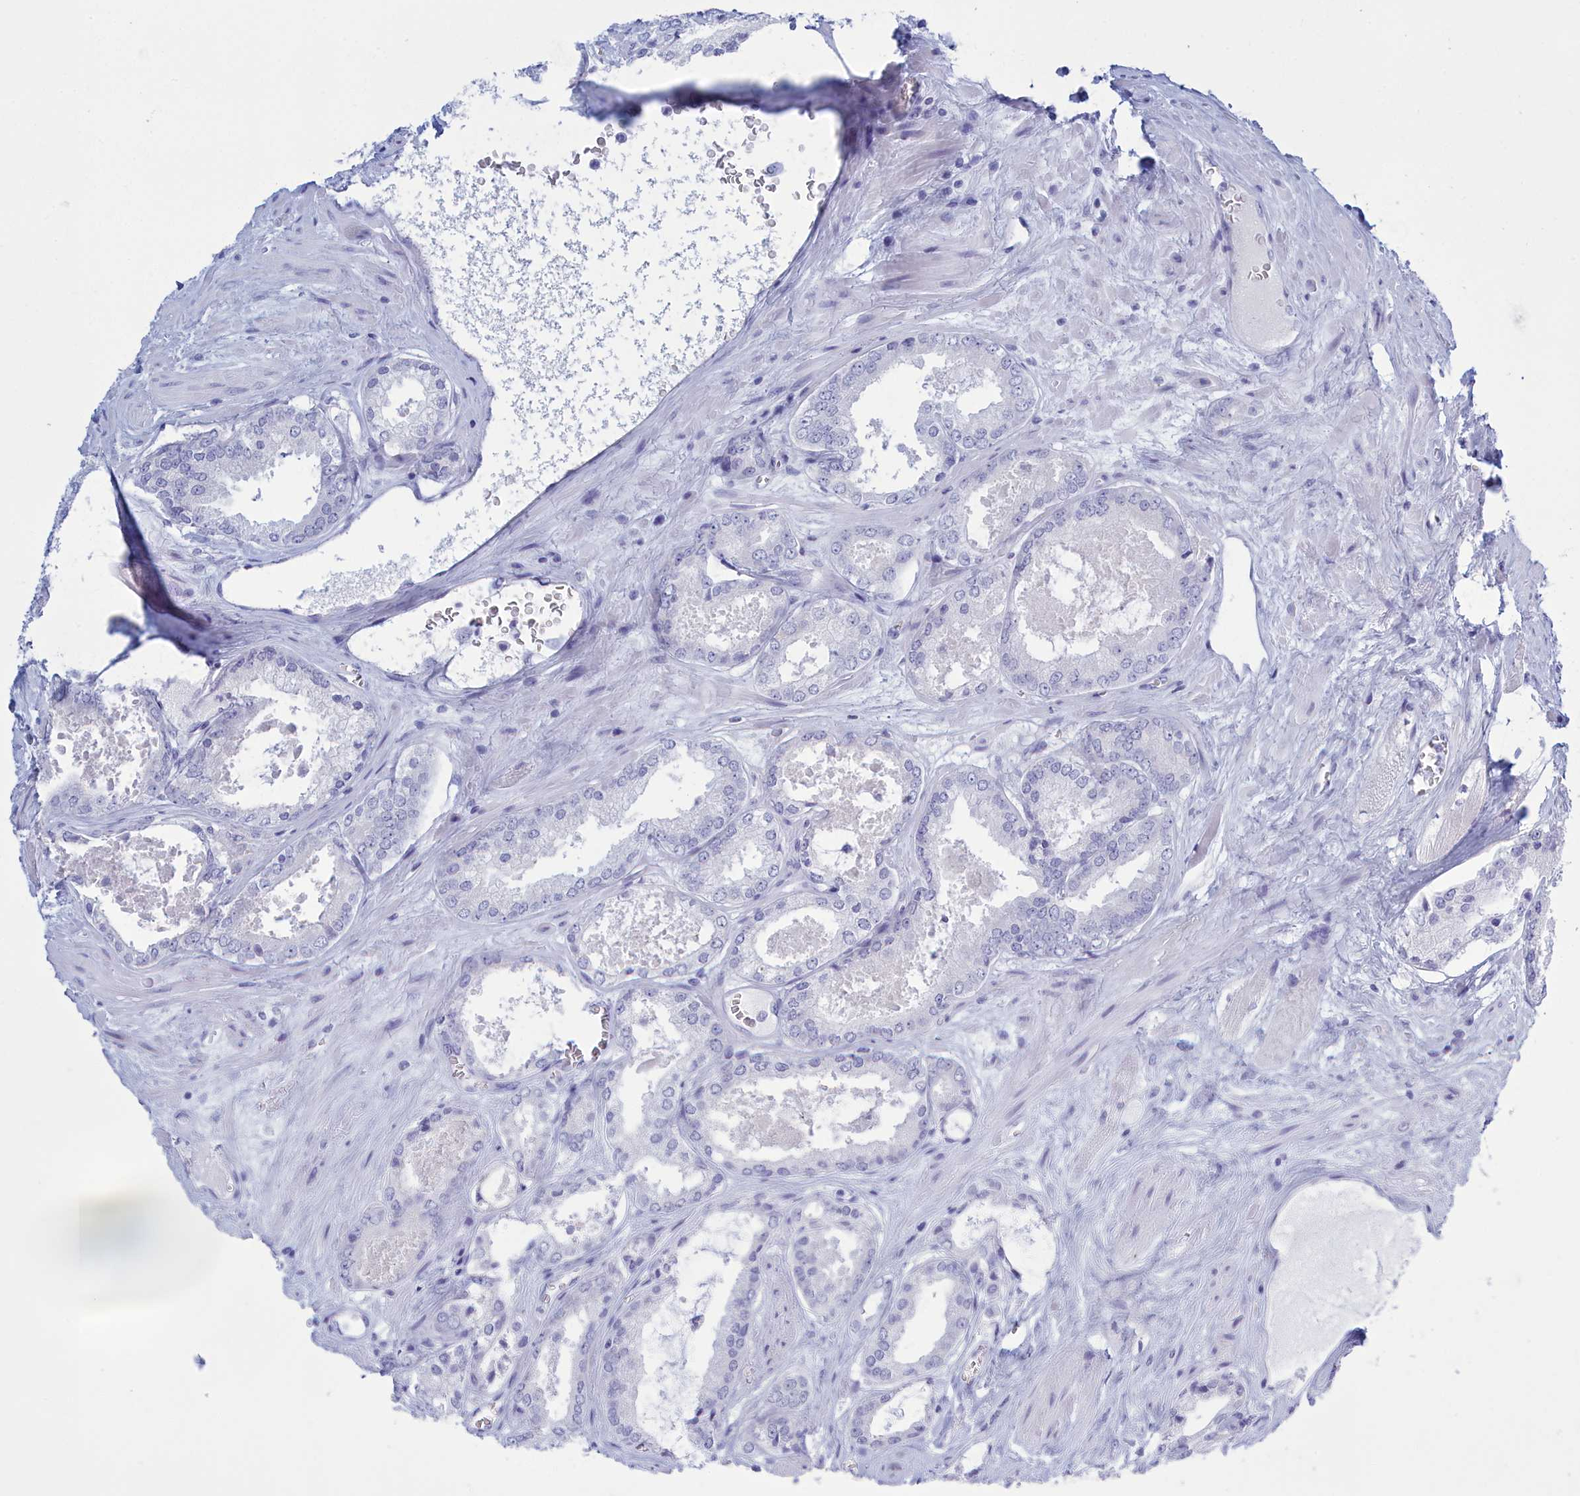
{"staining": {"intensity": "negative", "quantity": "none", "location": "none"}, "tissue": "prostate cancer", "cell_type": "Tumor cells", "image_type": "cancer", "snomed": [{"axis": "morphology", "description": "Adenocarcinoma, Low grade"}, {"axis": "topography", "description": "Prostate"}], "caption": "Protein analysis of prostate cancer (adenocarcinoma (low-grade)) shows no significant positivity in tumor cells.", "gene": "TMEM97", "patient": {"sex": "male", "age": 68}}